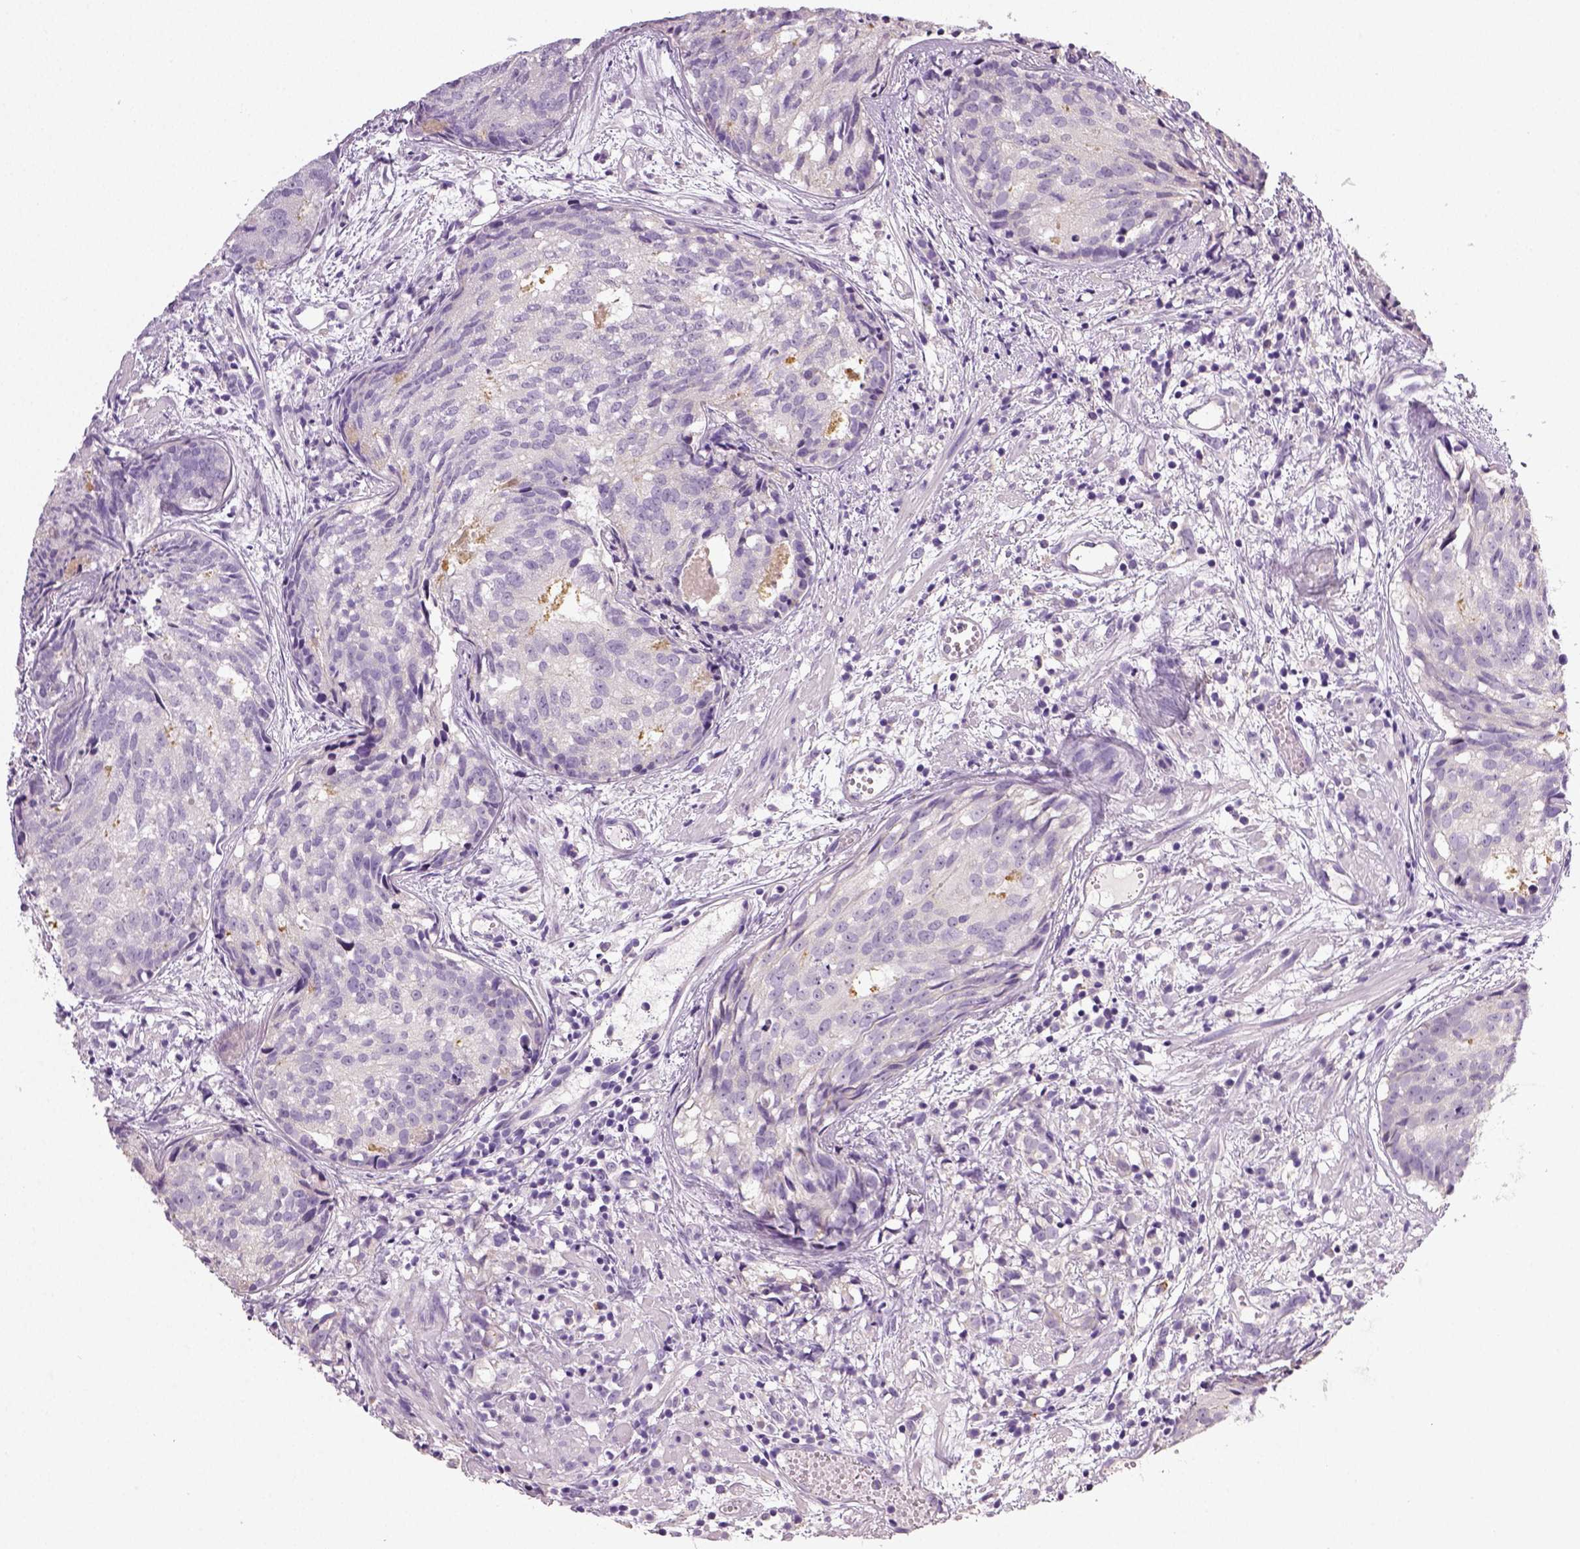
{"staining": {"intensity": "negative", "quantity": "none", "location": "none"}, "tissue": "prostate cancer", "cell_type": "Tumor cells", "image_type": "cancer", "snomed": [{"axis": "morphology", "description": "Adenocarcinoma, High grade"}, {"axis": "topography", "description": "Prostate"}], "caption": "Prostate cancer (high-grade adenocarcinoma) was stained to show a protein in brown. There is no significant positivity in tumor cells.", "gene": "NECAB2", "patient": {"sex": "male", "age": 58}}